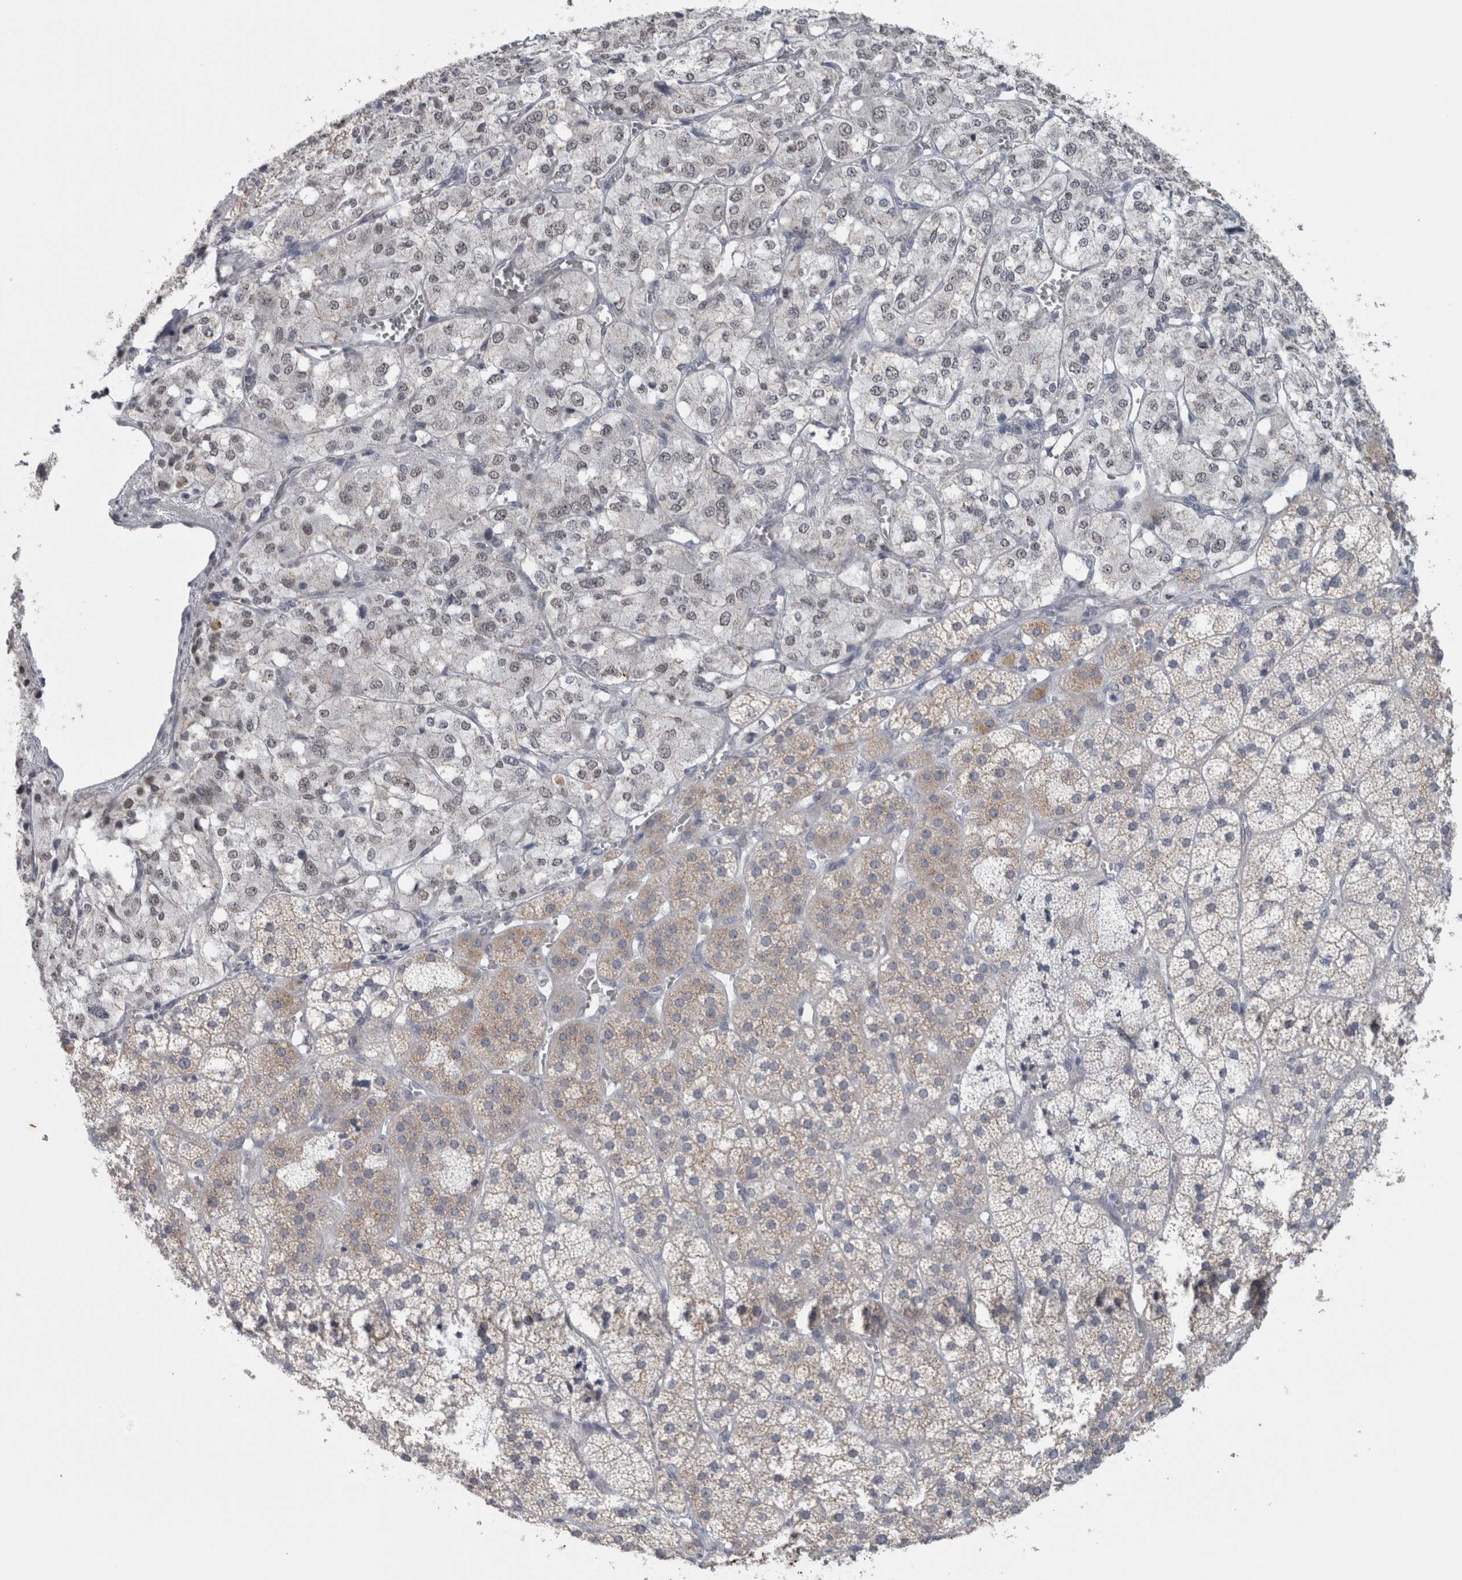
{"staining": {"intensity": "weak", "quantity": "25%-75%", "location": "cytoplasmic/membranous"}, "tissue": "adrenal gland", "cell_type": "Glandular cells", "image_type": "normal", "snomed": [{"axis": "morphology", "description": "Normal tissue, NOS"}, {"axis": "topography", "description": "Adrenal gland"}], "caption": "High-power microscopy captured an immunohistochemistry (IHC) photomicrograph of normal adrenal gland, revealing weak cytoplasmic/membranous positivity in about 25%-75% of glandular cells.", "gene": "PLIN1", "patient": {"sex": "female", "age": 44}}